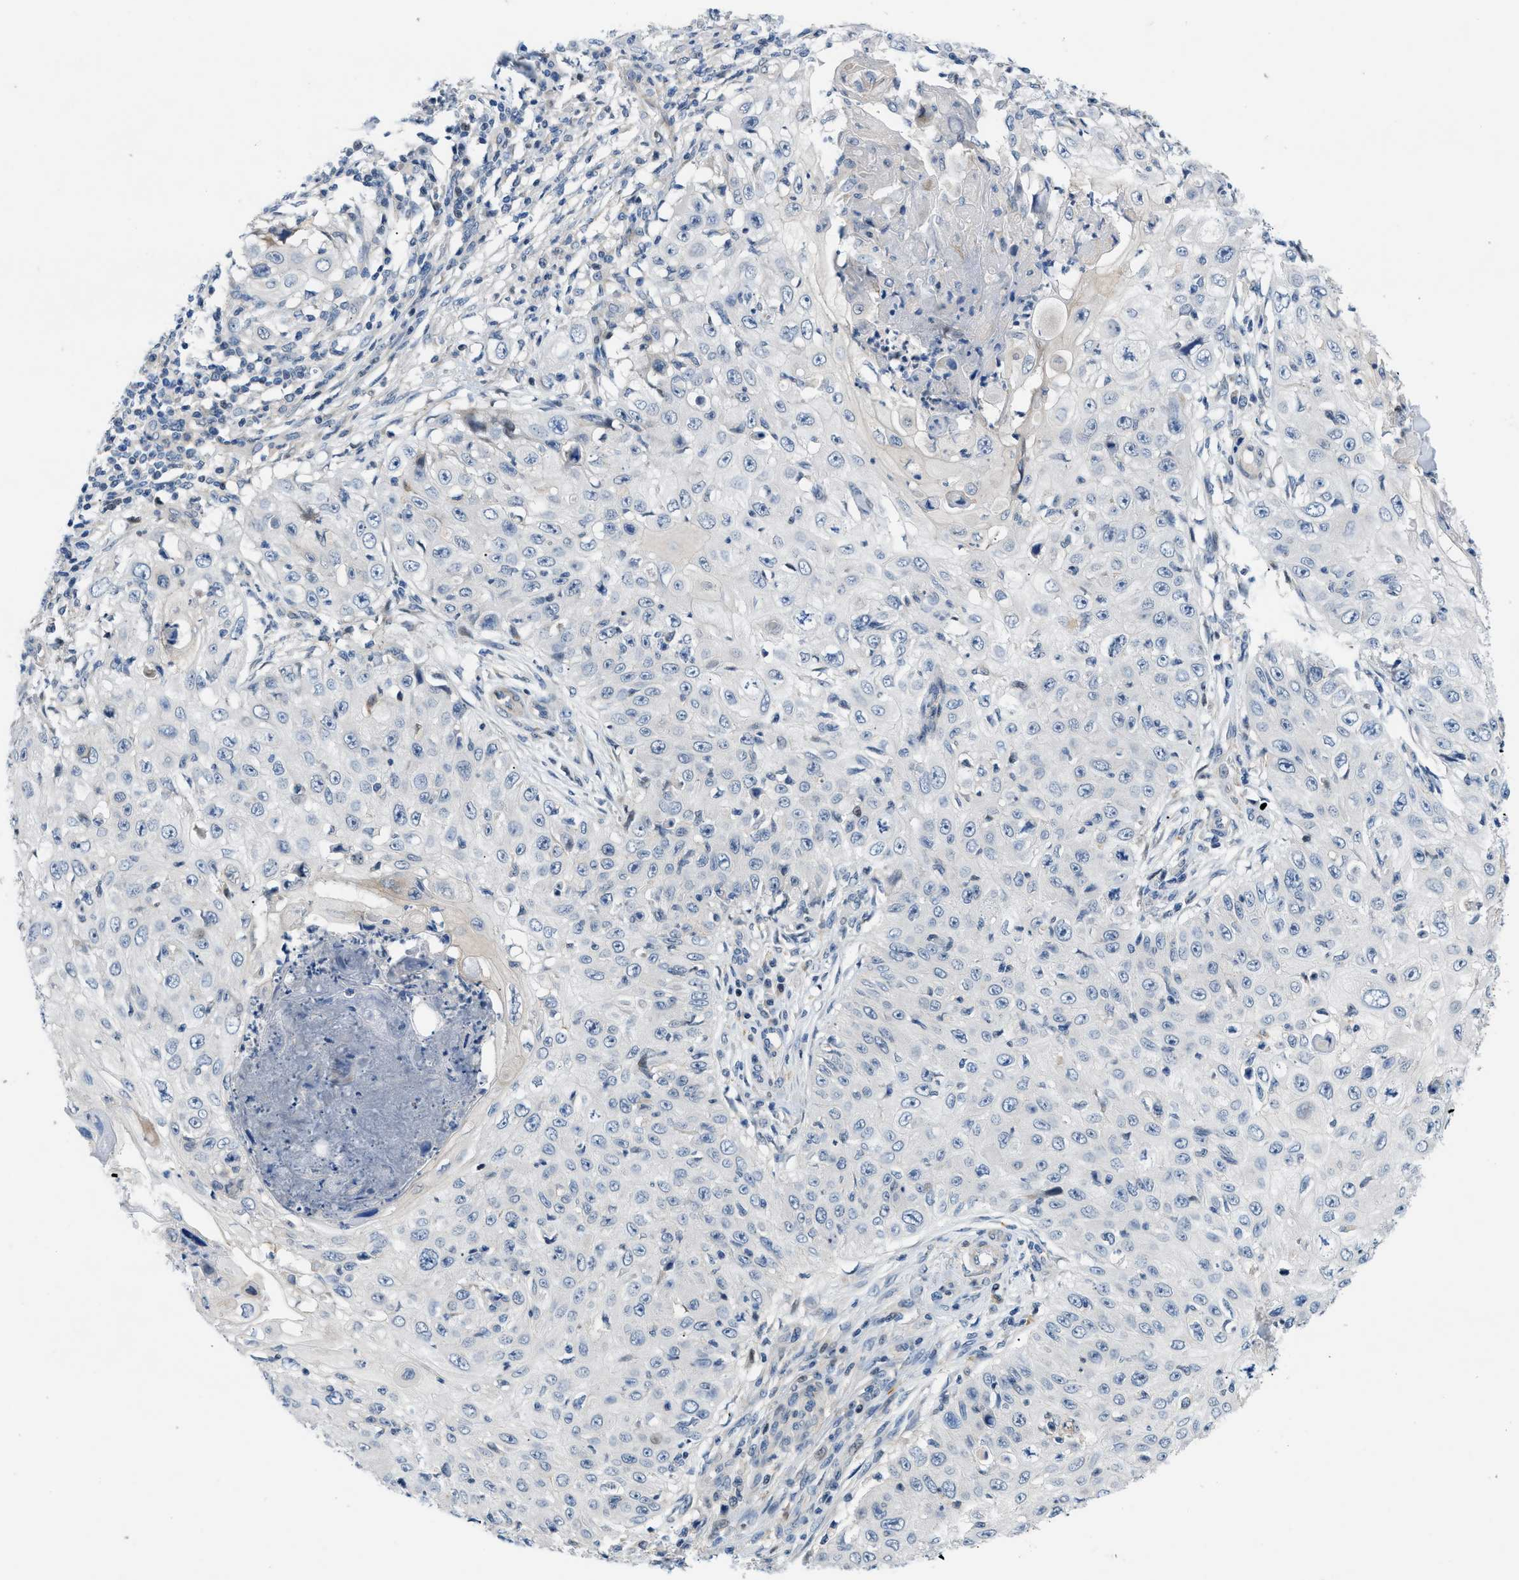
{"staining": {"intensity": "negative", "quantity": "none", "location": "none"}, "tissue": "skin cancer", "cell_type": "Tumor cells", "image_type": "cancer", "snomed": [{"axis": "morphology", "description": "Squamous cell carcinoma, NOS"}, {"axis": "topography", "description": "Skin"}], "caption": "Immunohistochemistry (IHC) photomicrograph of neoplastic tissue: squamous cell carcinoma (skin) stained with DAB (3,3'-diaminobenzidine) demonstrates no significant protein positivity in tumor cells.", "gene": "FDCSP", "patient": {"sex": "male", "age": 86}}